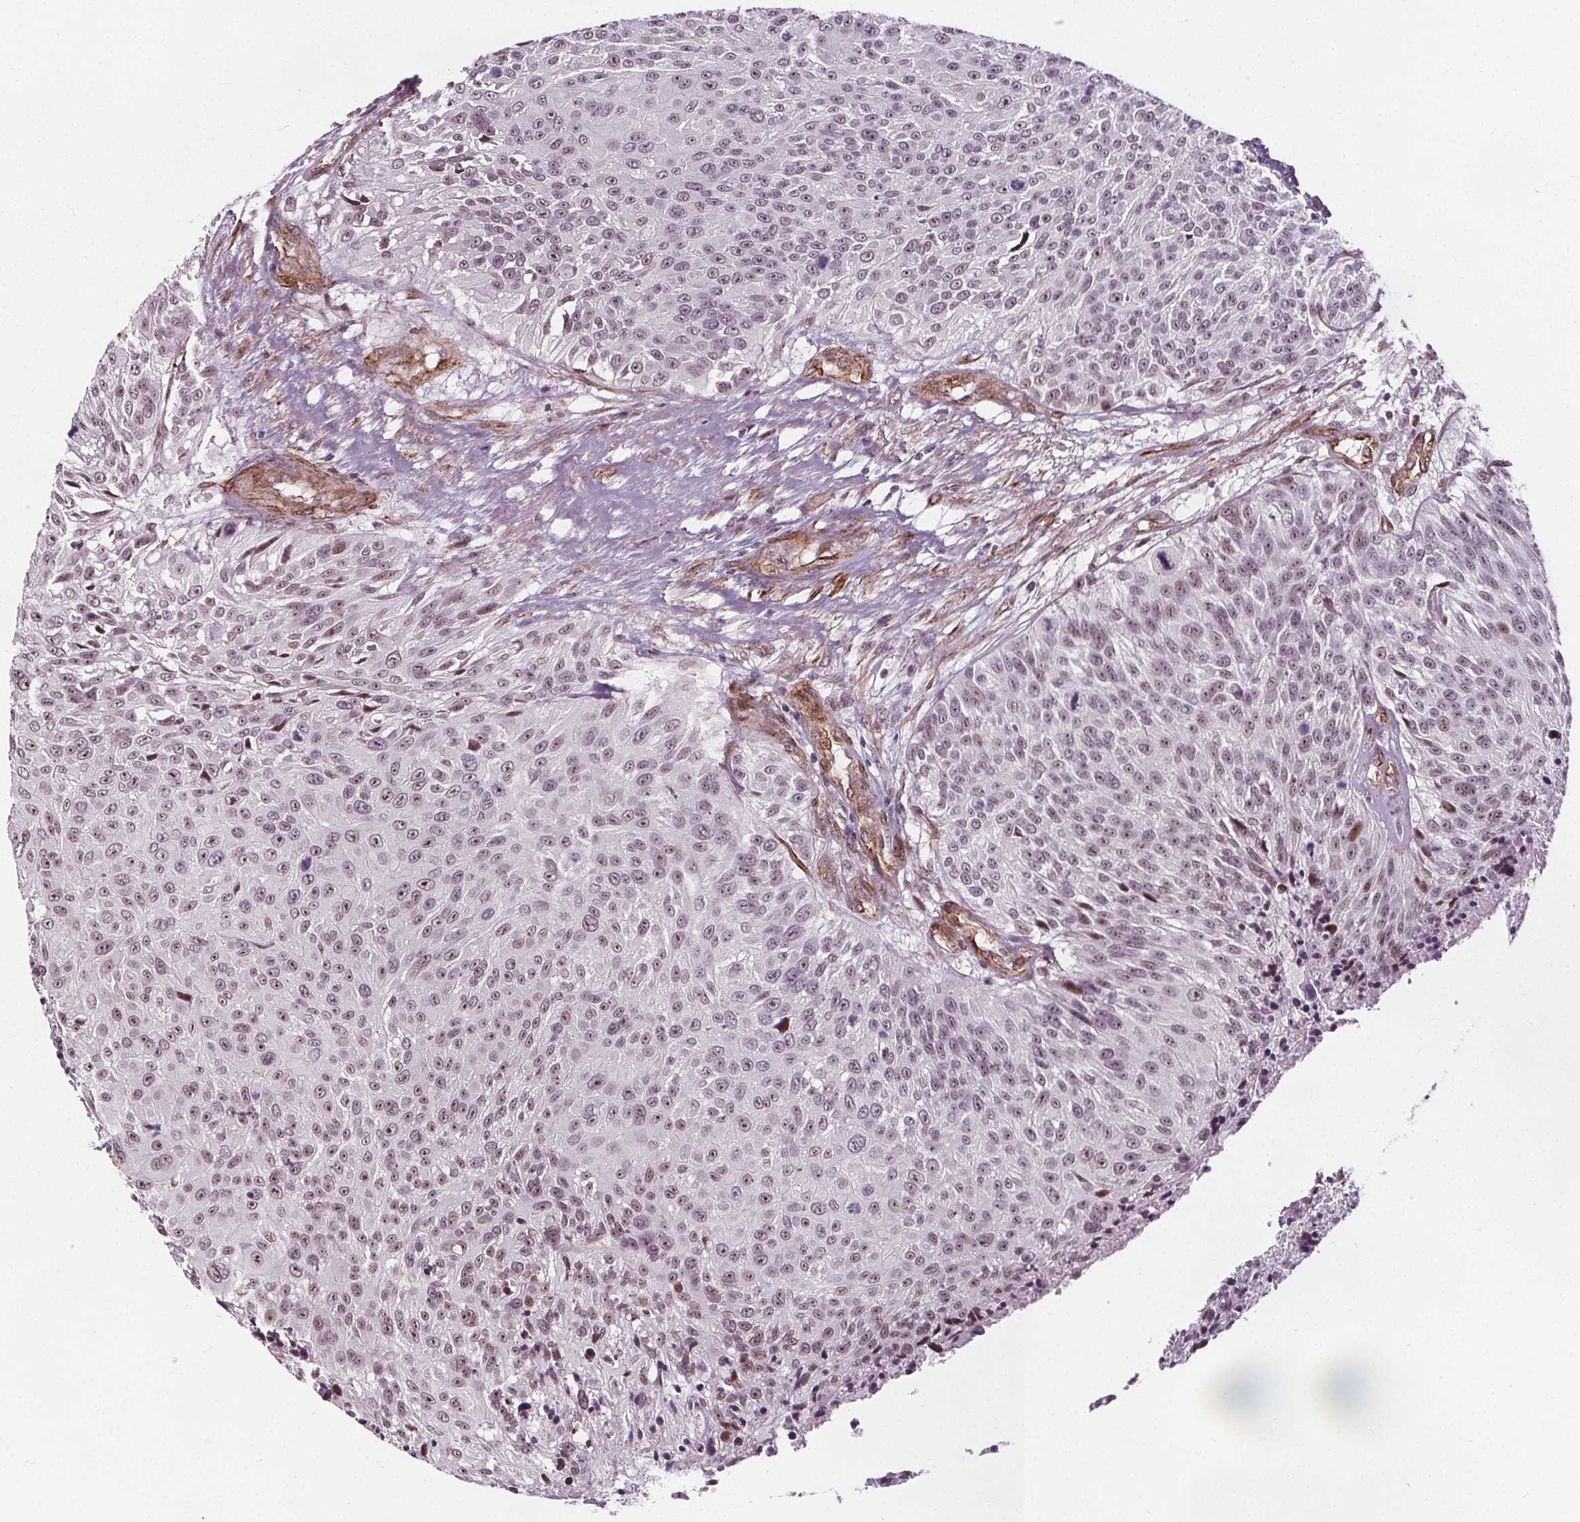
{"staining": {"intensity": "moderate", "quantity": ">75%", "location": "nuclear"}, "tissue": "urothelial cancer", "cell_type": "Tumor cells", "image_type": "cancer", "snomed": [{"axis": "morphology", "description": "Urothelial carcinoma, NOS"}, {"axis": "topography", "description": "Urinary bladder"}], "caption": "Protein analysis of urothelial cancer tissue shows moderate nuclear expression in about >75% of tumor cells. (brown staining indicates protein expression, while blue staining denotes nuclei).", "gene": "HAS1", "patient": {"sex": "male", "age": 55}}